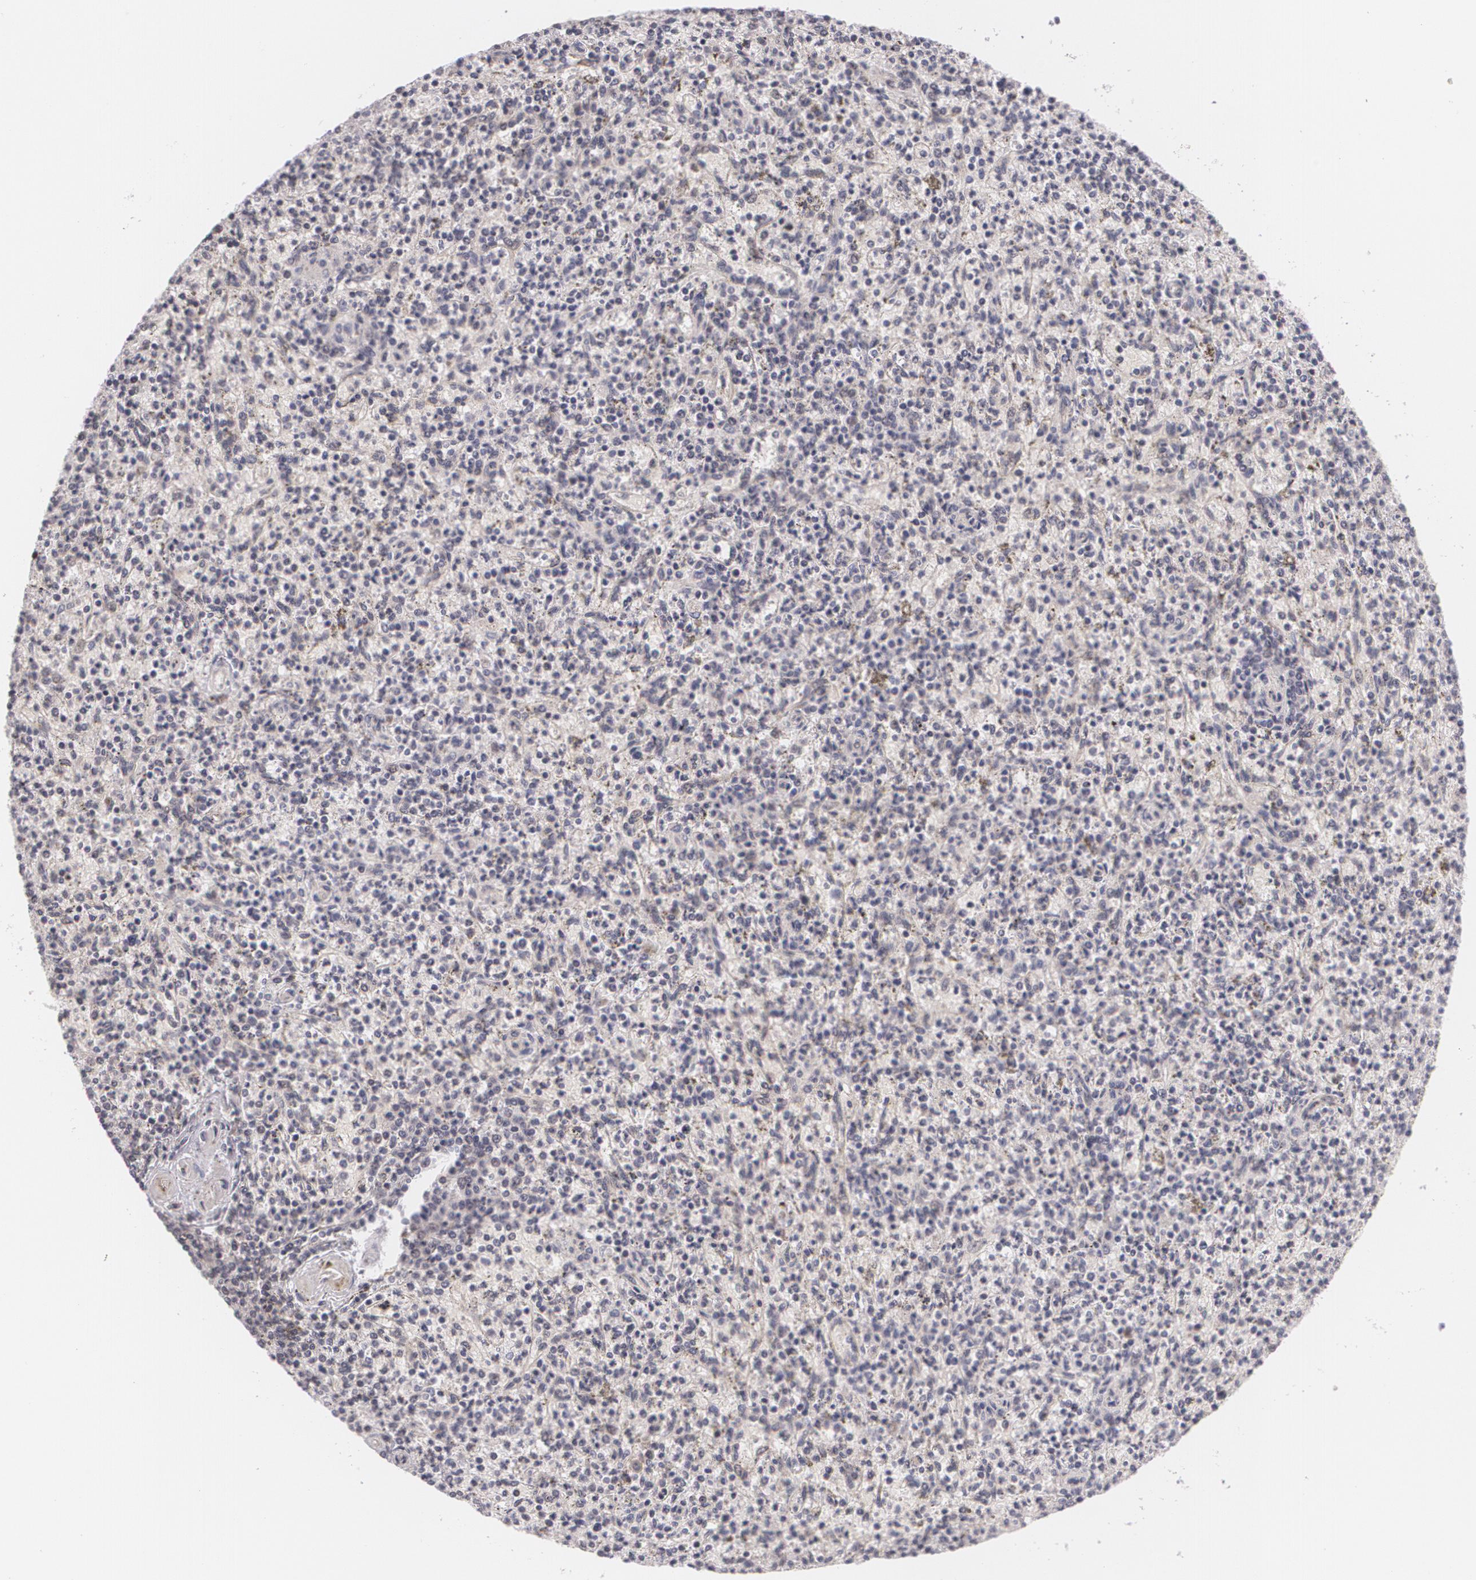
{"staining": {"intensity": "weak", "quantity": "25%-75%", "location": "nuclear"}, "tissue": "spleen", "cell_type": "Cells in red pulp", "image_type": "normal", "snomed": [{"axis": "morphology", "description": "Normal tissue, NOS"}, {"axis": "topography", "description": "Spleen"}], "caption": "The histopathology image shows immunohistochemical staining of unremarkable spleen. There is weak nuclear expression is identified in approximately 25%-75% of cells in red pulp. (DAB (3,3'-diaminobenzidine) = brown stain, brightfield microscopy at high magnification).", "gene": "ALX1", "patient": {"sex": "male", "age": 72}}